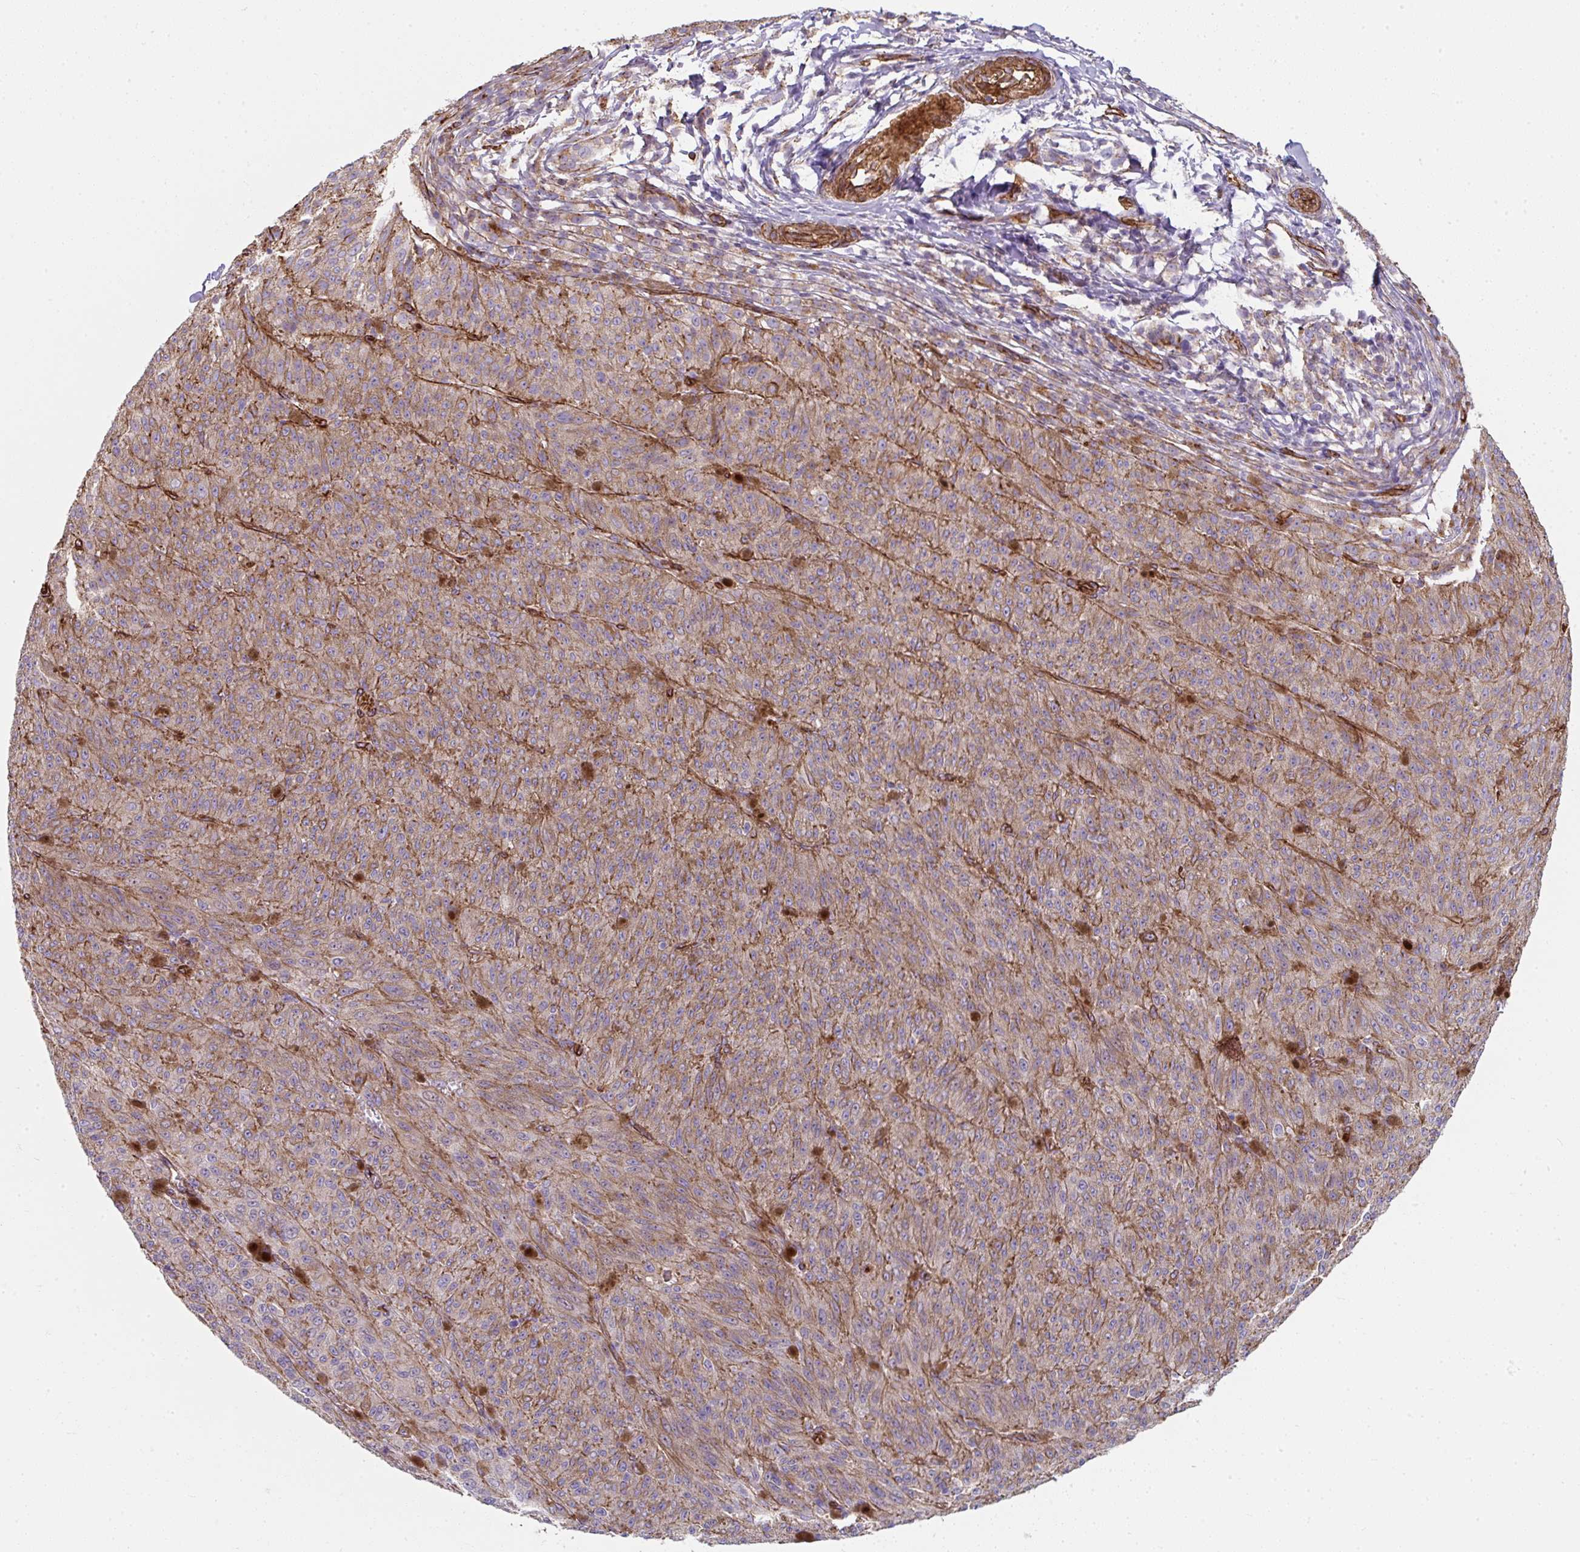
{"staining": {"intensity": "weak", "quantity": ">75%", "location": "cytoplasmic/membranous"}, "tissue": "melanoma", "cell_type": "Tumor cells", "image_type": "cancer", "snomed": [{"axis": "morphology", "description": "Malignant melanoma, NOS"}, {"axis": "topography", "description": "Skin"}], "caption": "A low amount of weak cytoplasmic/membranous staining is seen in about >75% of tumor cells in malignant melanoma tissue.", "gene": "ANKUB1", "patient": {"sex": "female", "age": 52}}